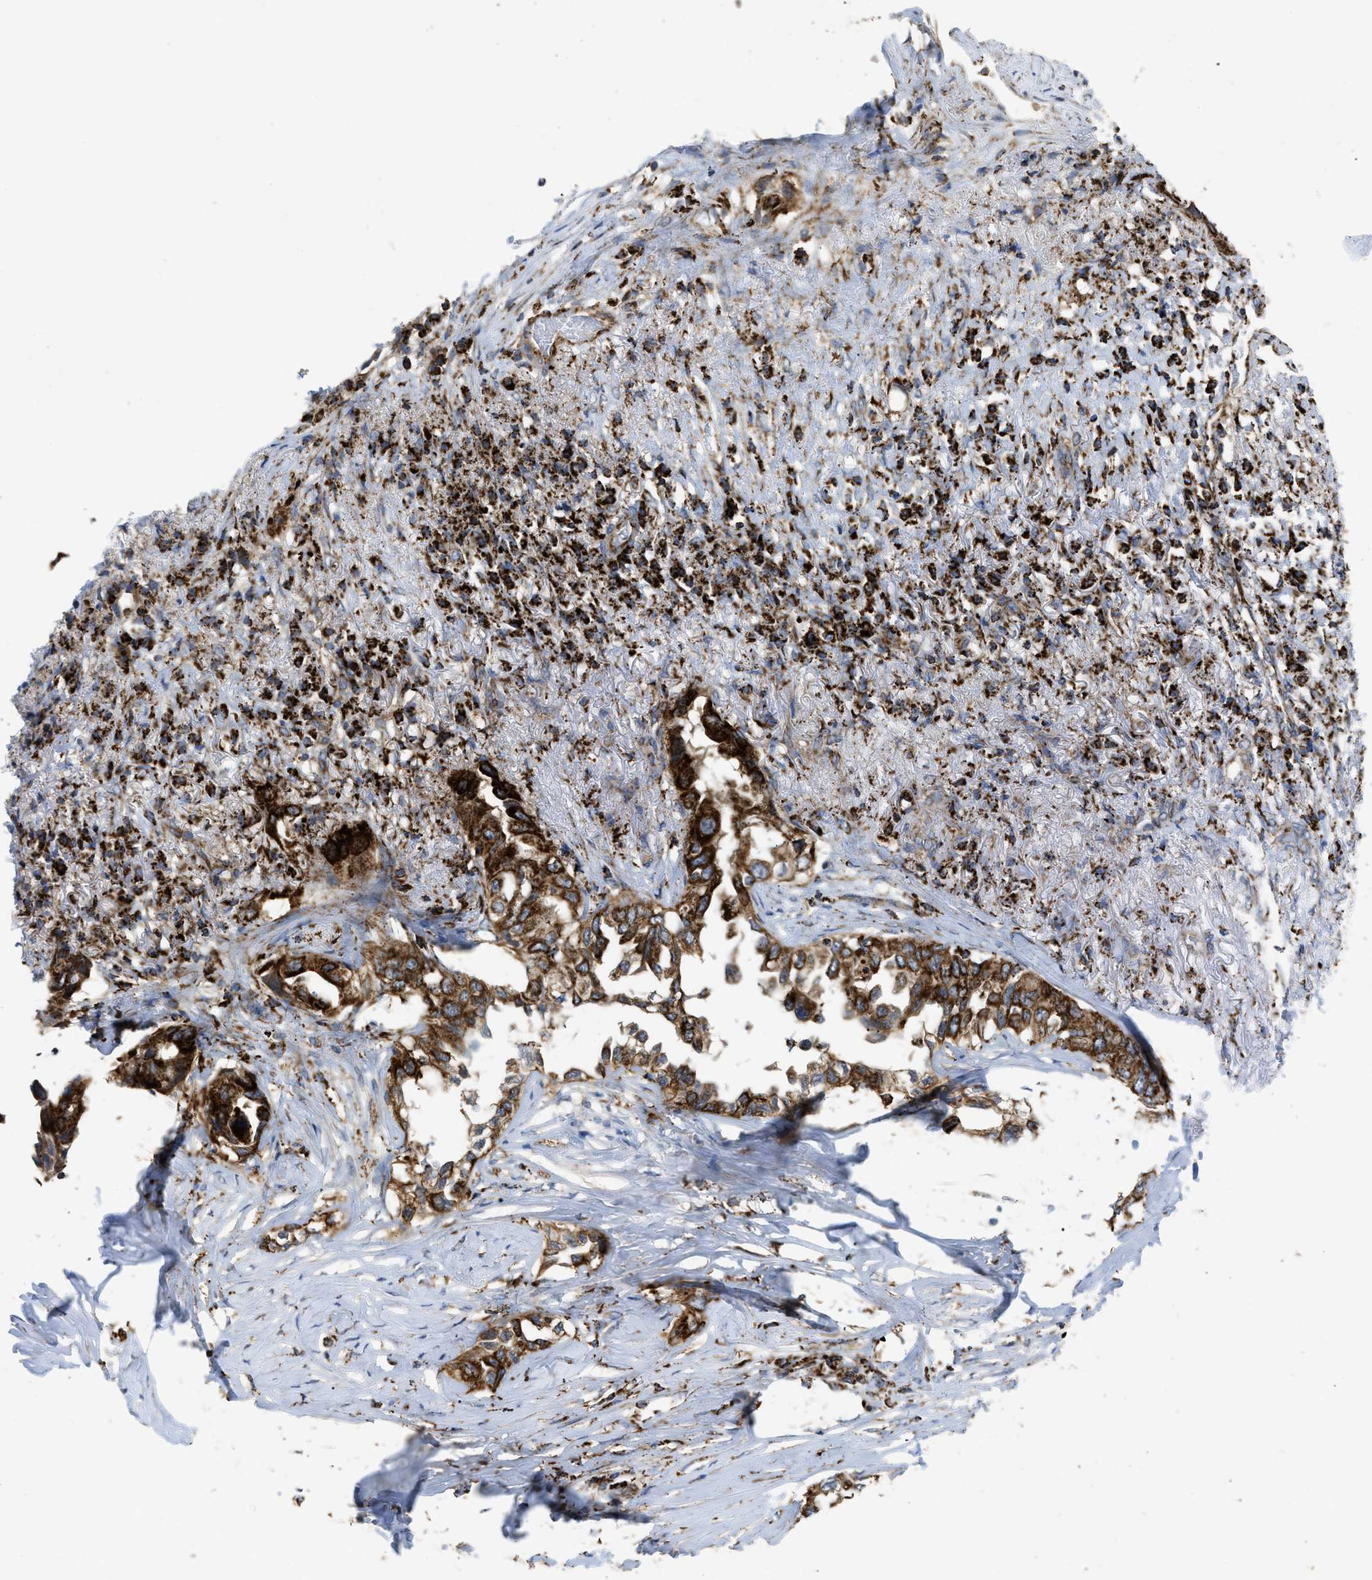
{"staining": {"intensity": "strong", "quantity": ">75%", "location": "cytoplasmic/membranous"}, "tissue": "lung cancer", "cell_type": "Tumor cells", "image_type": "cancer", "snomed": [{"axis": "morphology", "description": "Adenocarcinoma, NOS"}, {"axis": "topography", "description": "Lung"}], "caption": "Tumor cells demonstrate high levels of strong cytoplasmic/membranous positivity in approximately >75% of cells in lung cancer.", "gene": "SQOR", "patient": {"sex": "female", "age": 51}}